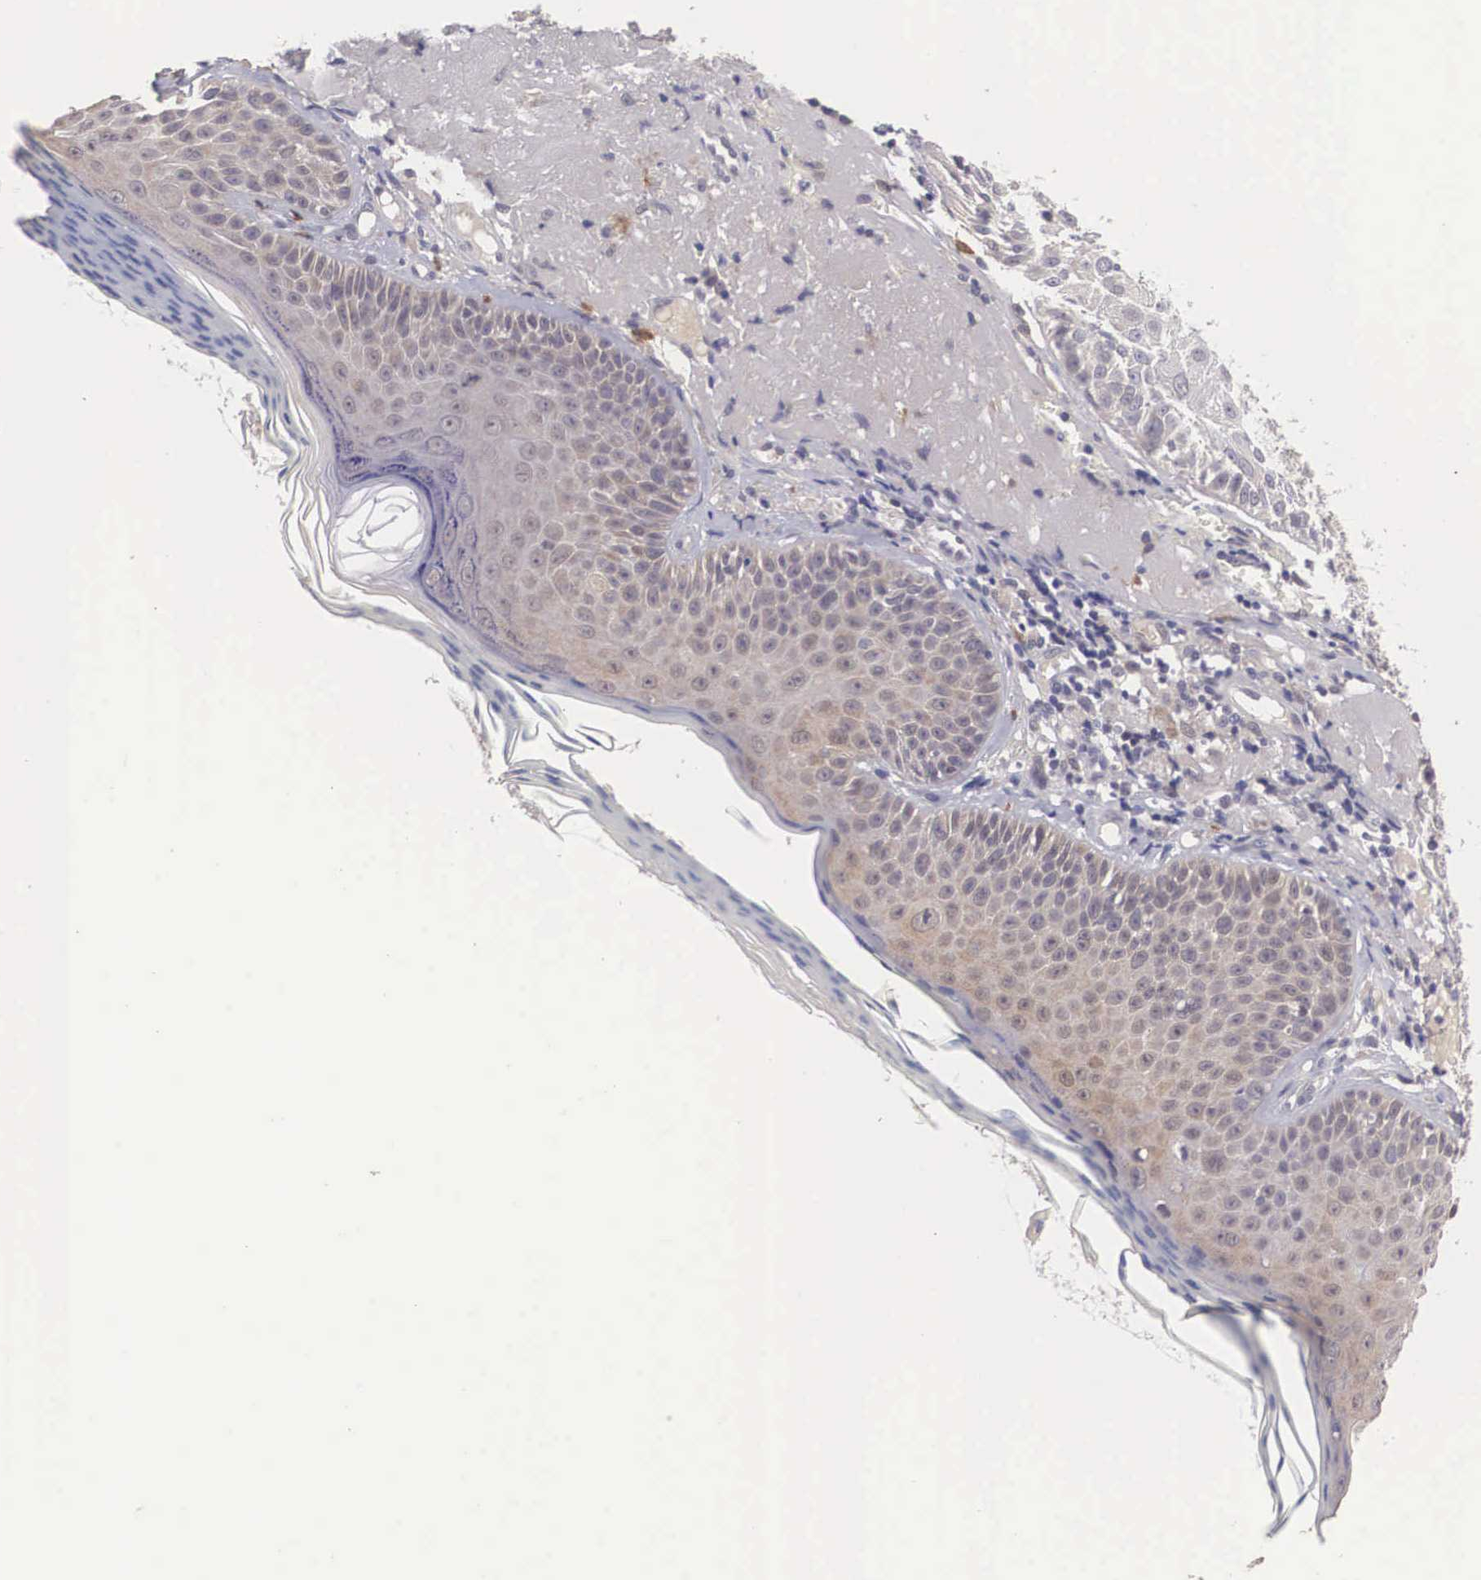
{"staining": {"intensity": "weak", "quantity": "25%-75%", "location": "cytoplasmic/membranous"}, "tissue": "skin cancer", "cell_type": "Tumor cells", "image_type": "cancer", "snomed": [{"axis": "morphology", "description": "Squamous cell carcinoma, NOS"}, {"axis": "topography", "description": "Skin"}], "caption": "An immunohistochemistry image of neoplastic tissue is shown. Protein staining in brown labels weak cytoplasmic/membranous positivity in skin cancer within tumor cells.", "gene": "NINL", "patient": {"sex": "female", "age": 89}}